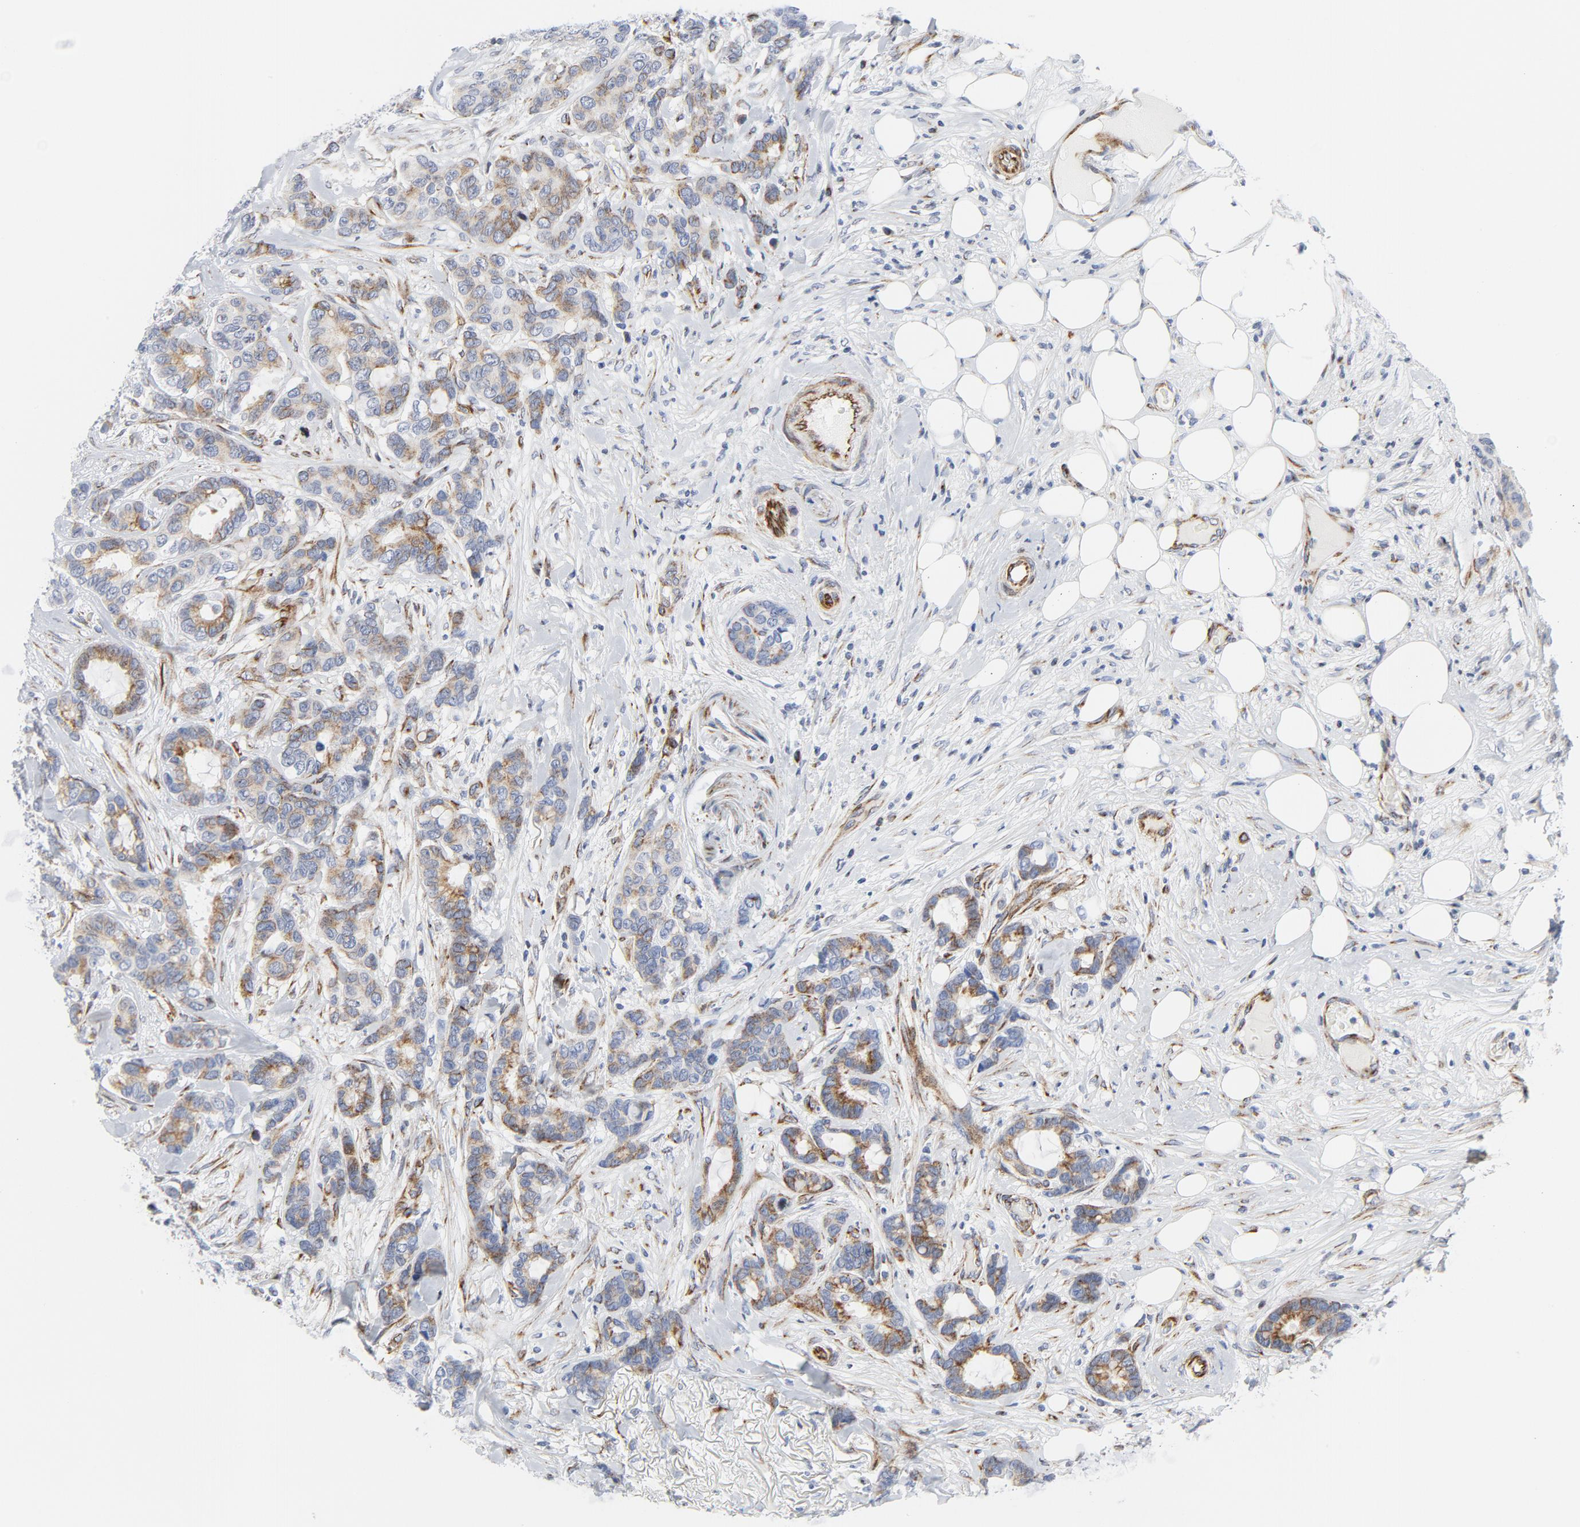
{"staining": {"intensity": "moderate", "quantity": "<25%", "location": "cytoplasmic/membranous"}, "tissue": "breast cancer", "cell_type": "Tumor cells", "image_type": "cancer", "snomed": [{"axis": "morphology", "description": "Duct carcinoma"}, {"axis": "topography", "description": "Breast"}], "caption": "Infiltrating ductal carcinoma (breast) stained with IHC displays moderate cytoplasmic/membranous expression in approximately <25% of tumor cells.", "gene": "TUBB1", "patient": {"sex": "female", "age": 87}}